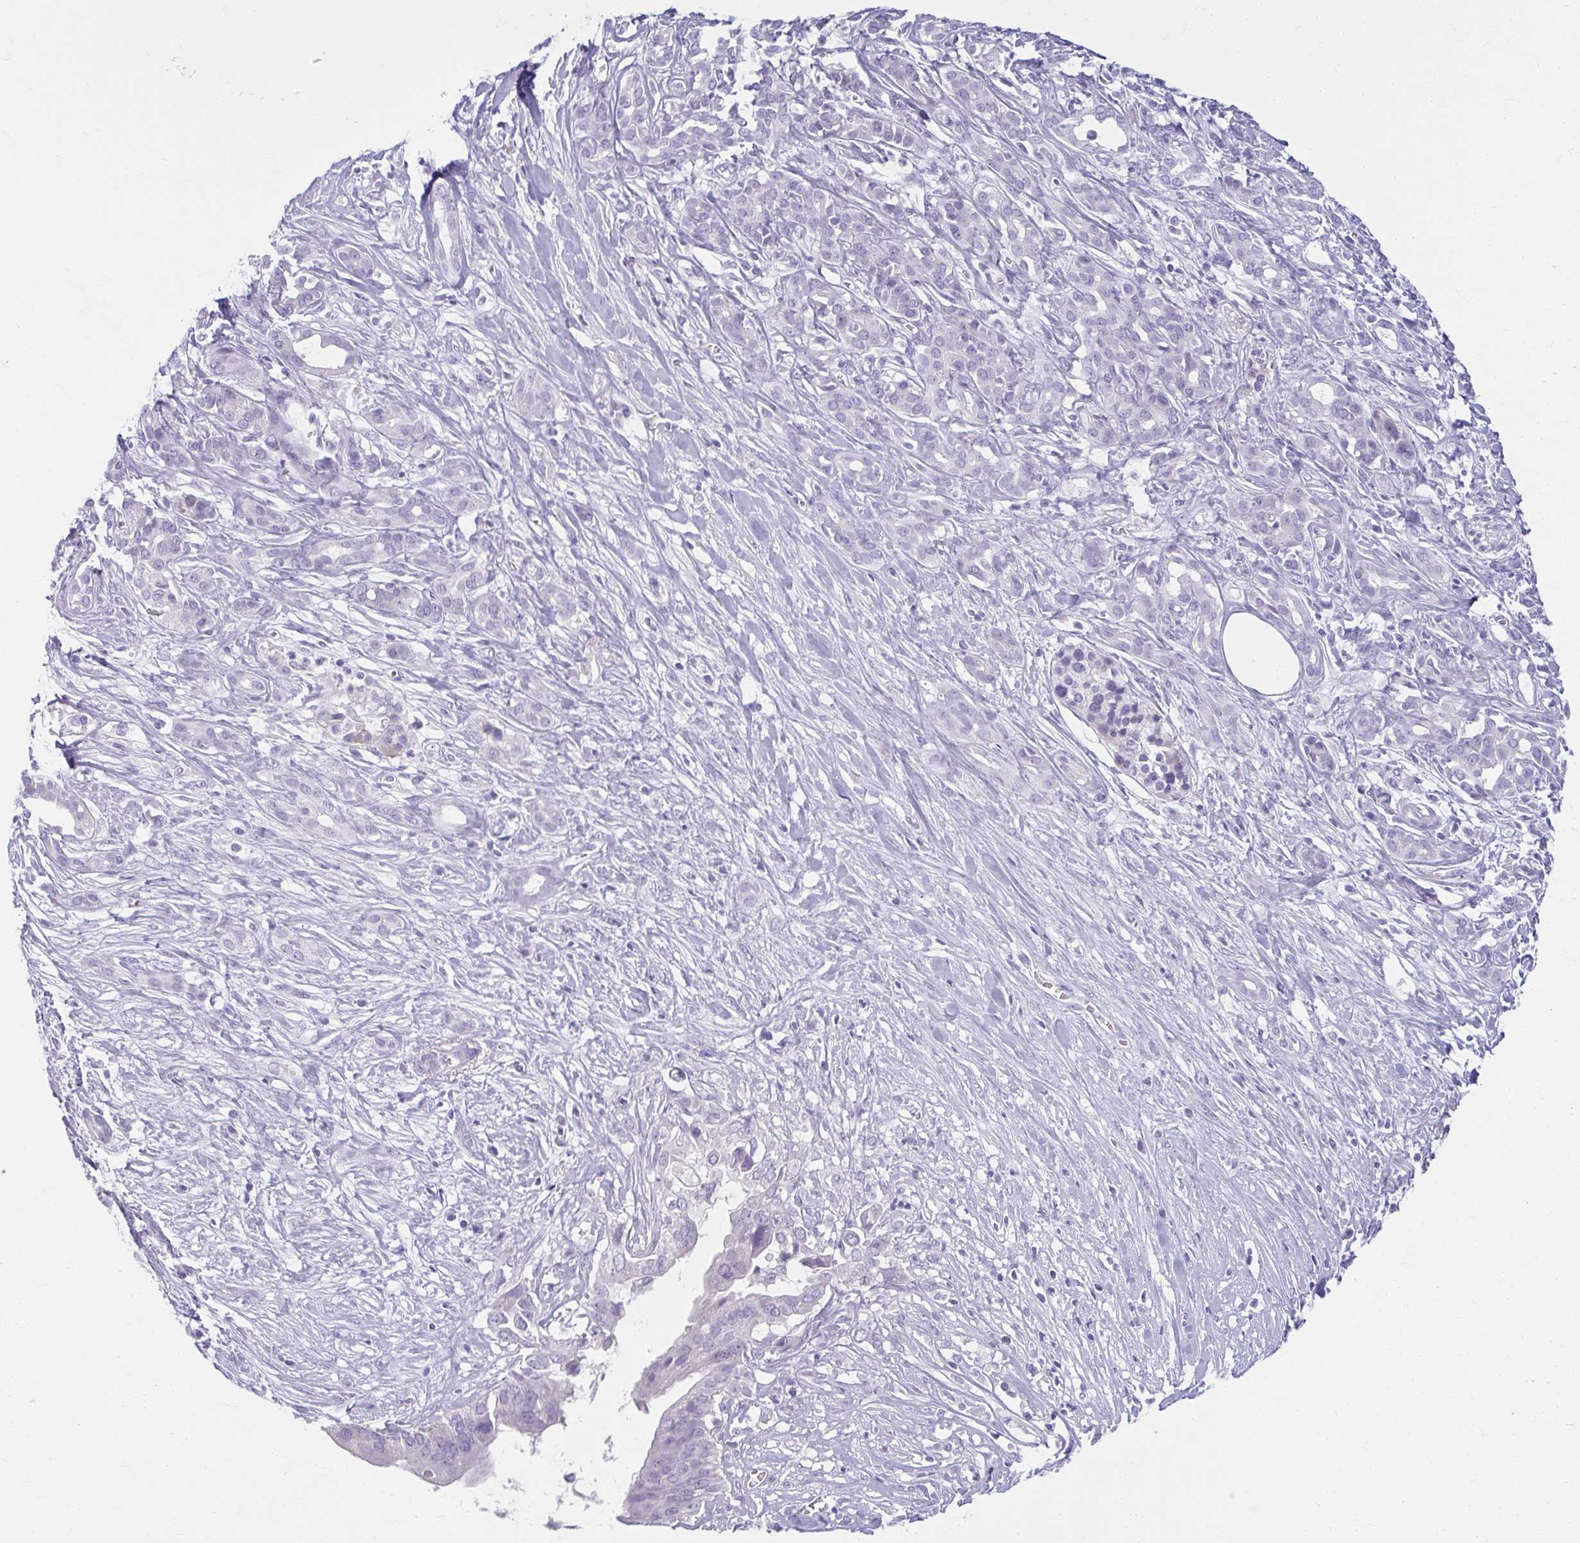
{"staining": {"intensity": "negative", "quantity": "none", "location": "none"}, "tissue": "pancreatic cancer", "cell_type": "Tumor cells", "image_type": "cancer", "snomed": [{"axis": "morphology", "description": "Adenocarcinoma, NOS"}, {"axis": "topography", "description": "Pancreas"}], "caption": "Photomicrograph shows no protein staining in tumor cells of pancreatic cancer (adenocarcinoma) tissue.", "gene": "MOBP", "patient": {"sex": "male", "age": 61}}